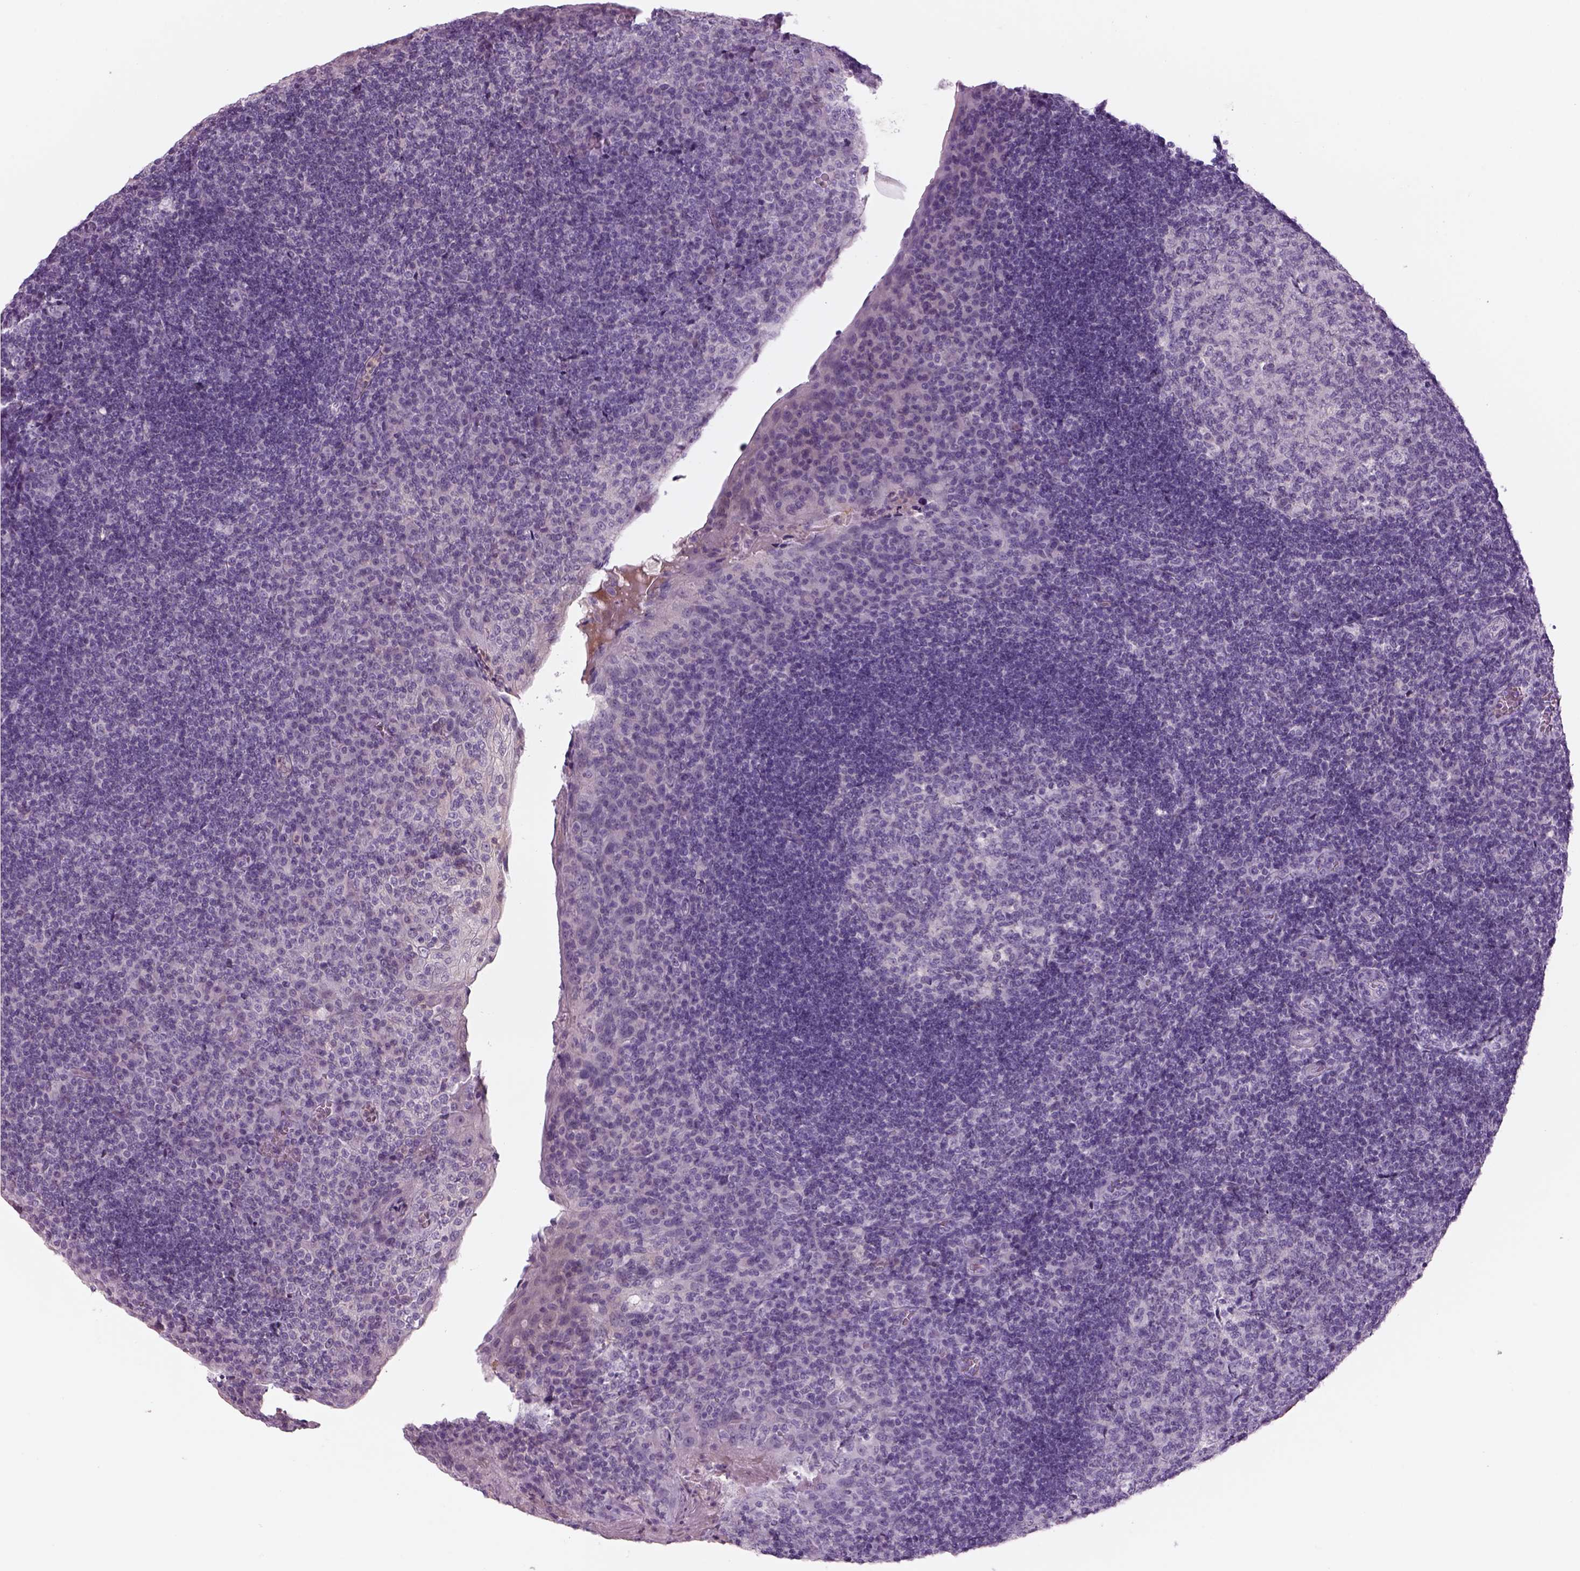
{"staining": {"intensity": "negative", "quantity": "none", "location": "none"}, "tissue": "tonsil", "cell_type": "Germinal center cells", "image_type": "normal", "snomed": [{"axis": "morphology", "description": "Normal tissue, NOS"}, {"axis": "topography", "description": "Tonsil"}], "caption": "This is an immunohistochemistry image of benign tonsil. There is no expression in germinal center cells.", "gene": "MDH1B", "patient": {"sex": "male", "age": 17}}